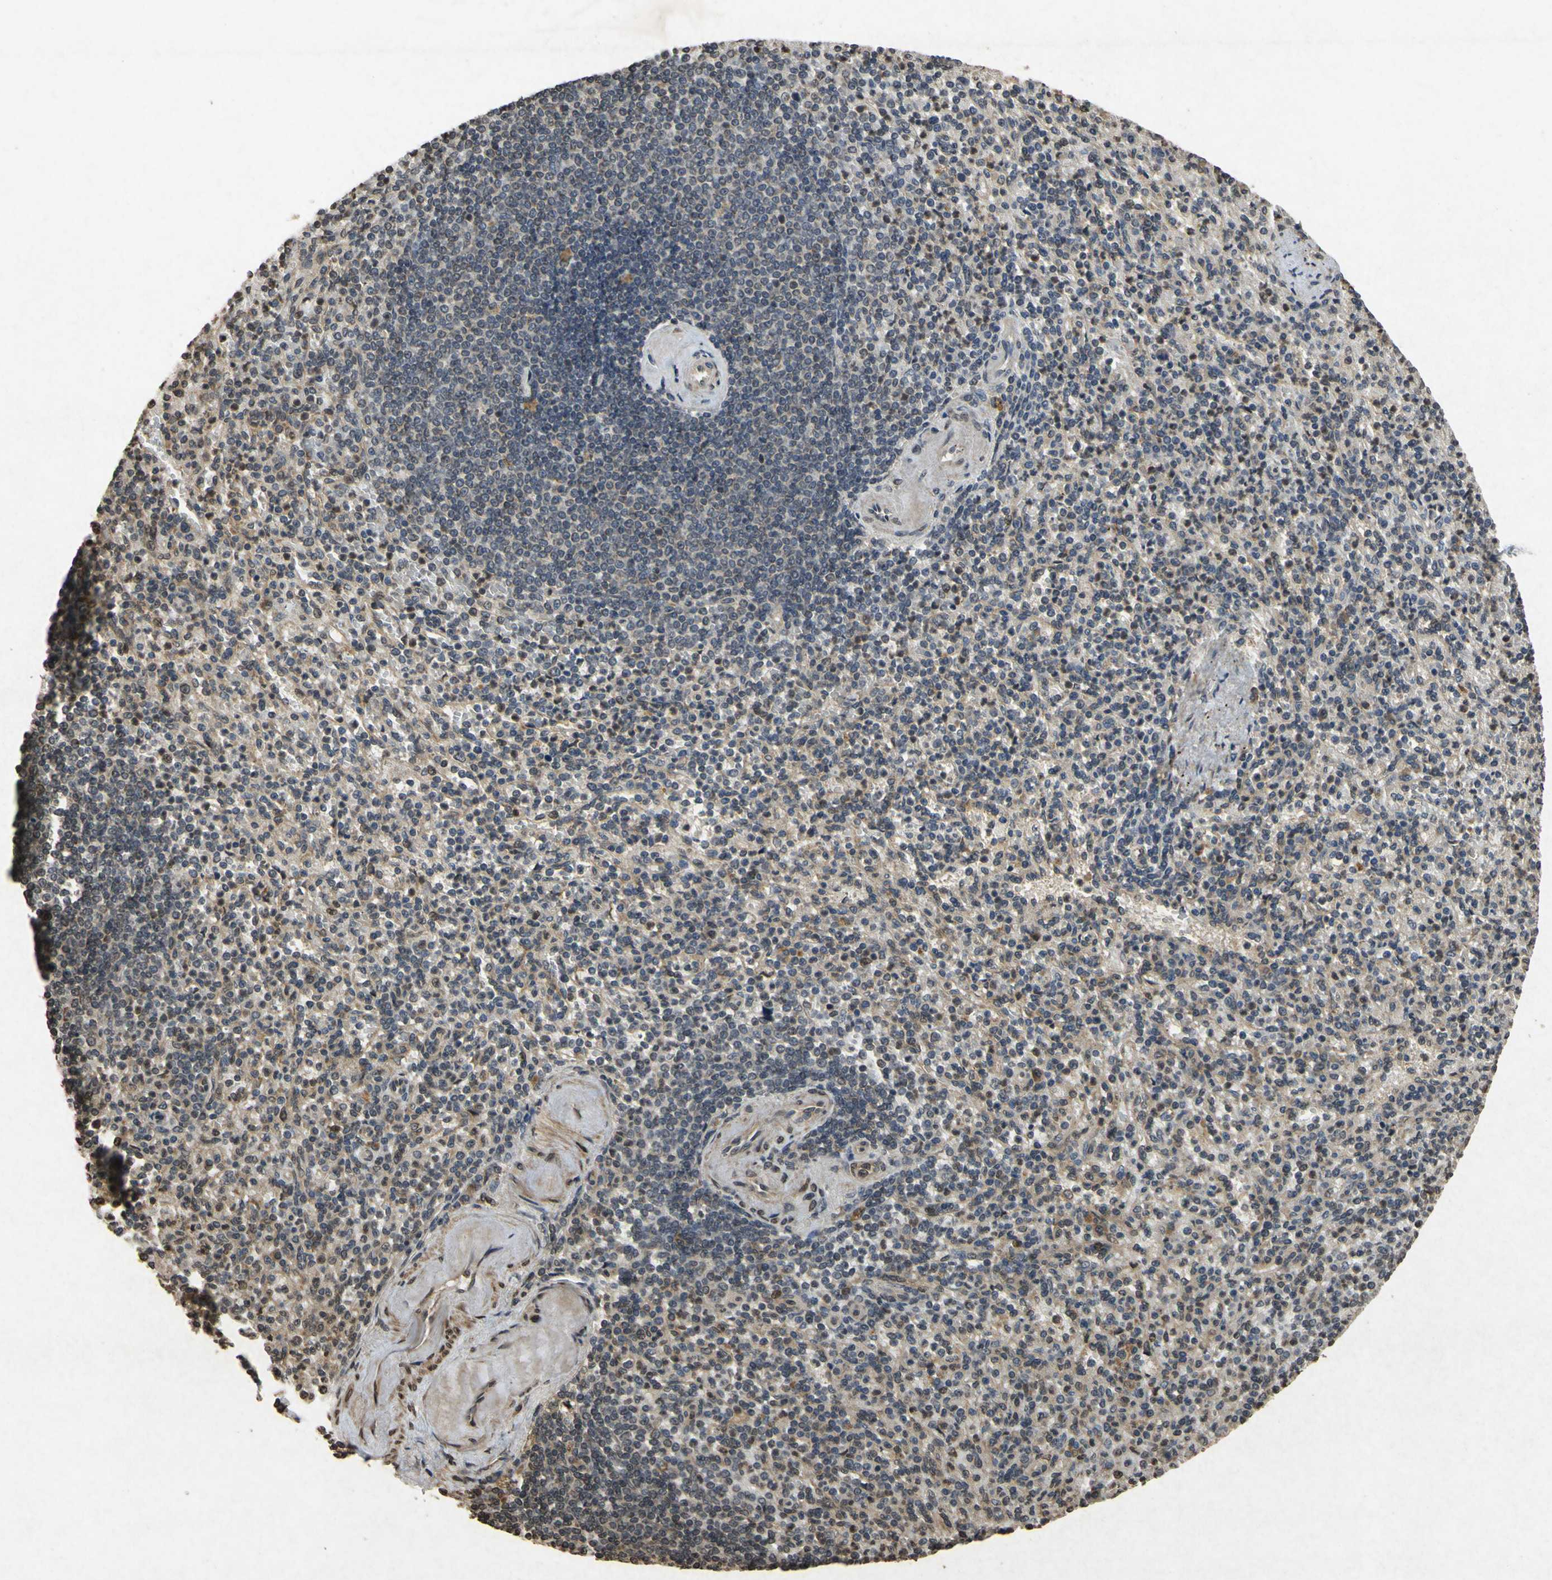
{"staining": {"intensity": "moderate", "quantity": "25%-75%", "location": "cytoplasmic/membranous,nuclear"}, "tissue": "spleen", "cell_type": "Cells in red pulp", "image_type": "normal", "snomed": [{"axis": "morphology", "description": "Normal tissue, NOS"}, {"axis": "topography", "description": "Spleen"}], "caption": "Immunohistochemical staining of normal spleen exhibits medium levels of moderate cytoplasmic/membranous,nuclear staining in about 25%-75% of cells in red pulp. (DAB (3,3'-diaminobenzidine) IHC, brown staining for protein, blue staining for nuclei).", "gene": "ATP6V1H", "patient": {"sex": "female", "age": 74}}